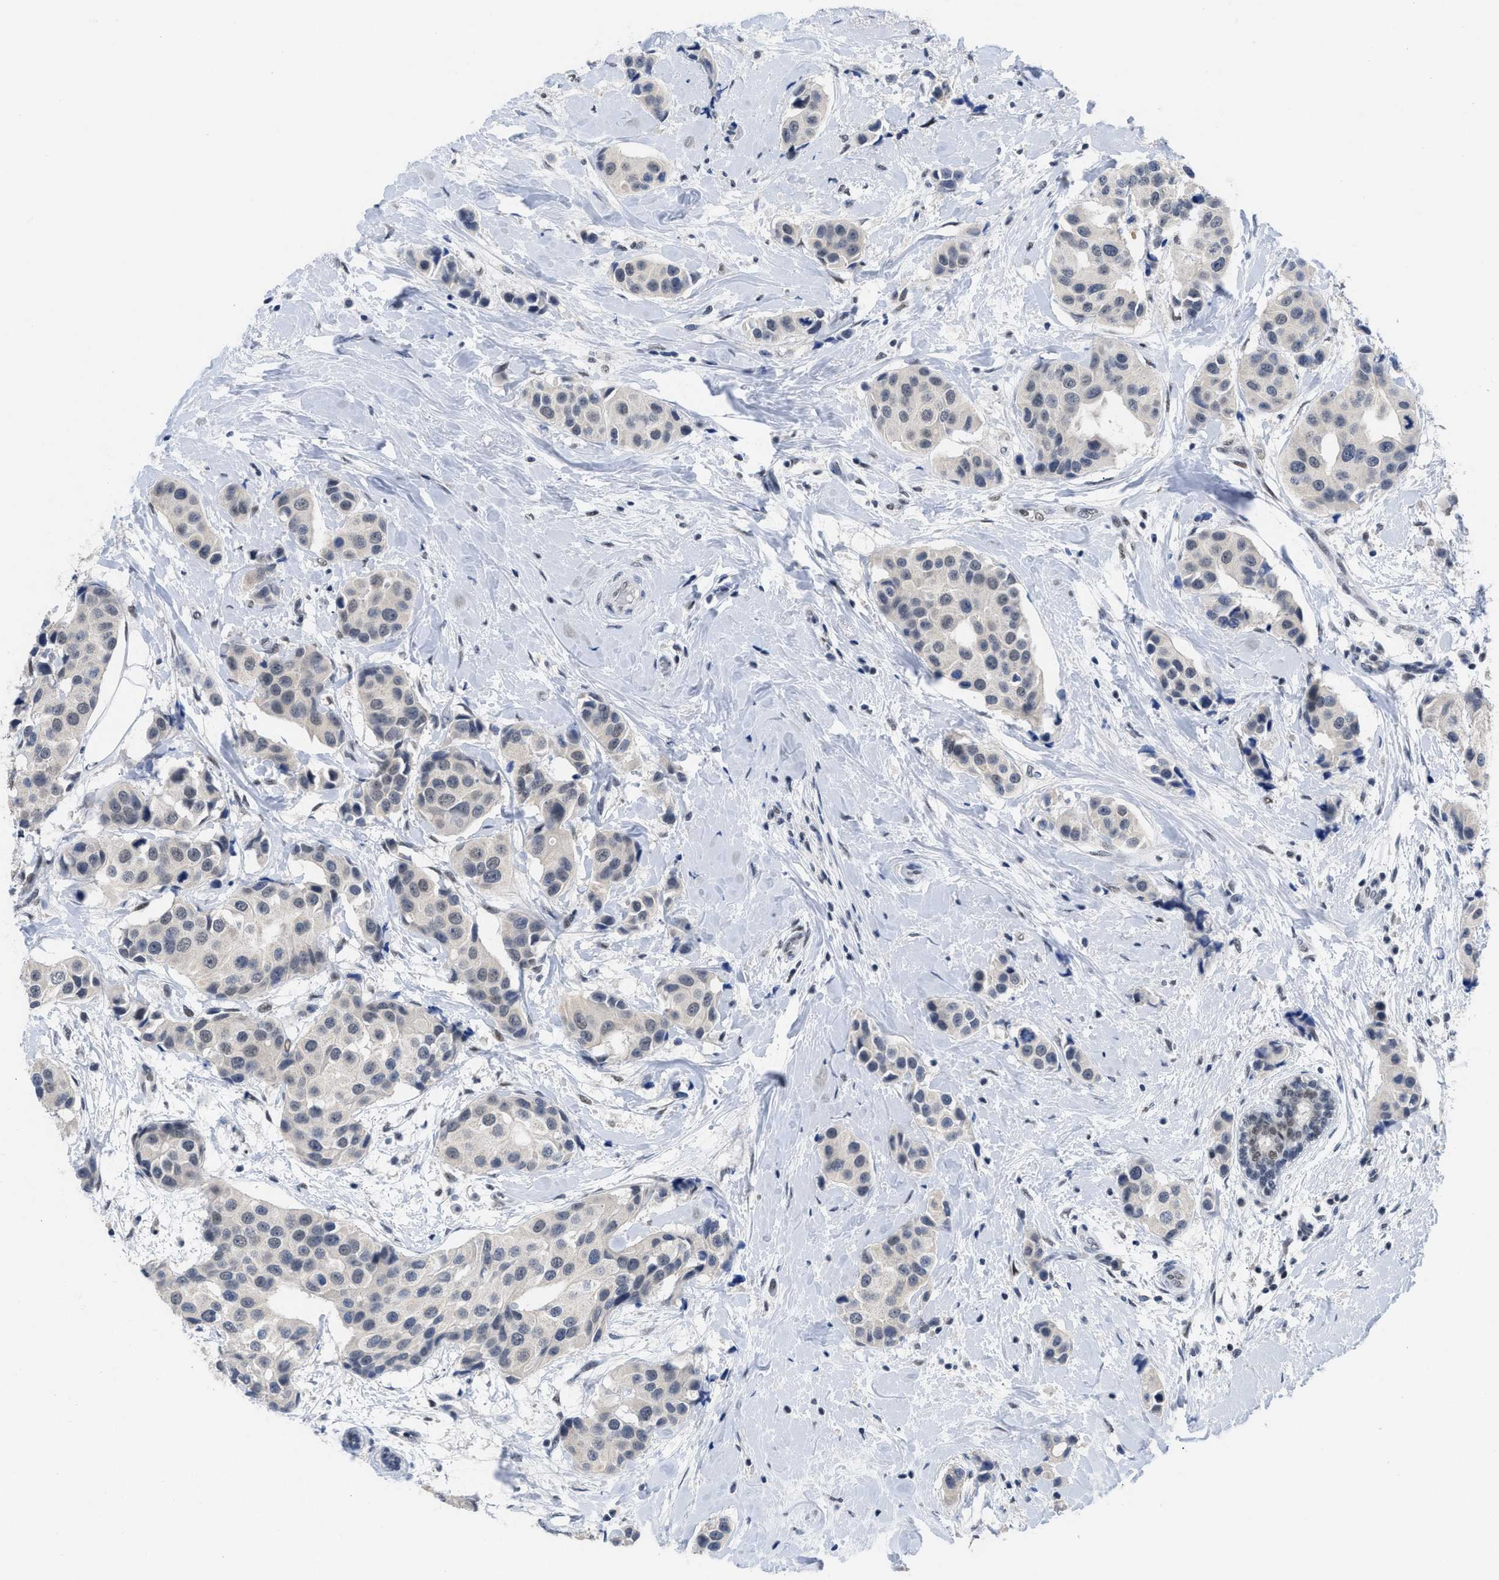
{"staining": {"intensity": "negative", "quantity": "none", "location": "none"}, "tissue": "breast cancer", "cell_type": "Tumor cells", "image_type": "cancer", "snomed": [{"axis": "morphology", "description": "Normal tissue, NOS"}, {"axis": "morphology", "description": "Duct carcinoma"}, {"axis": "topography", "description": "Breast"}], "caption": "An immunohistochemistry (IHC) micrograph of breast cancer (intraductal carcinoma) is shown. There is no staining in tumor cells of breast cancer (intraductal carcinoma). (Brightfield microscopy of DAB (3,3'-diaminobenzidine) IHC at high magnification).", "gene": "GGNBP2", "patient": {"sex": "female", "age": 39}}